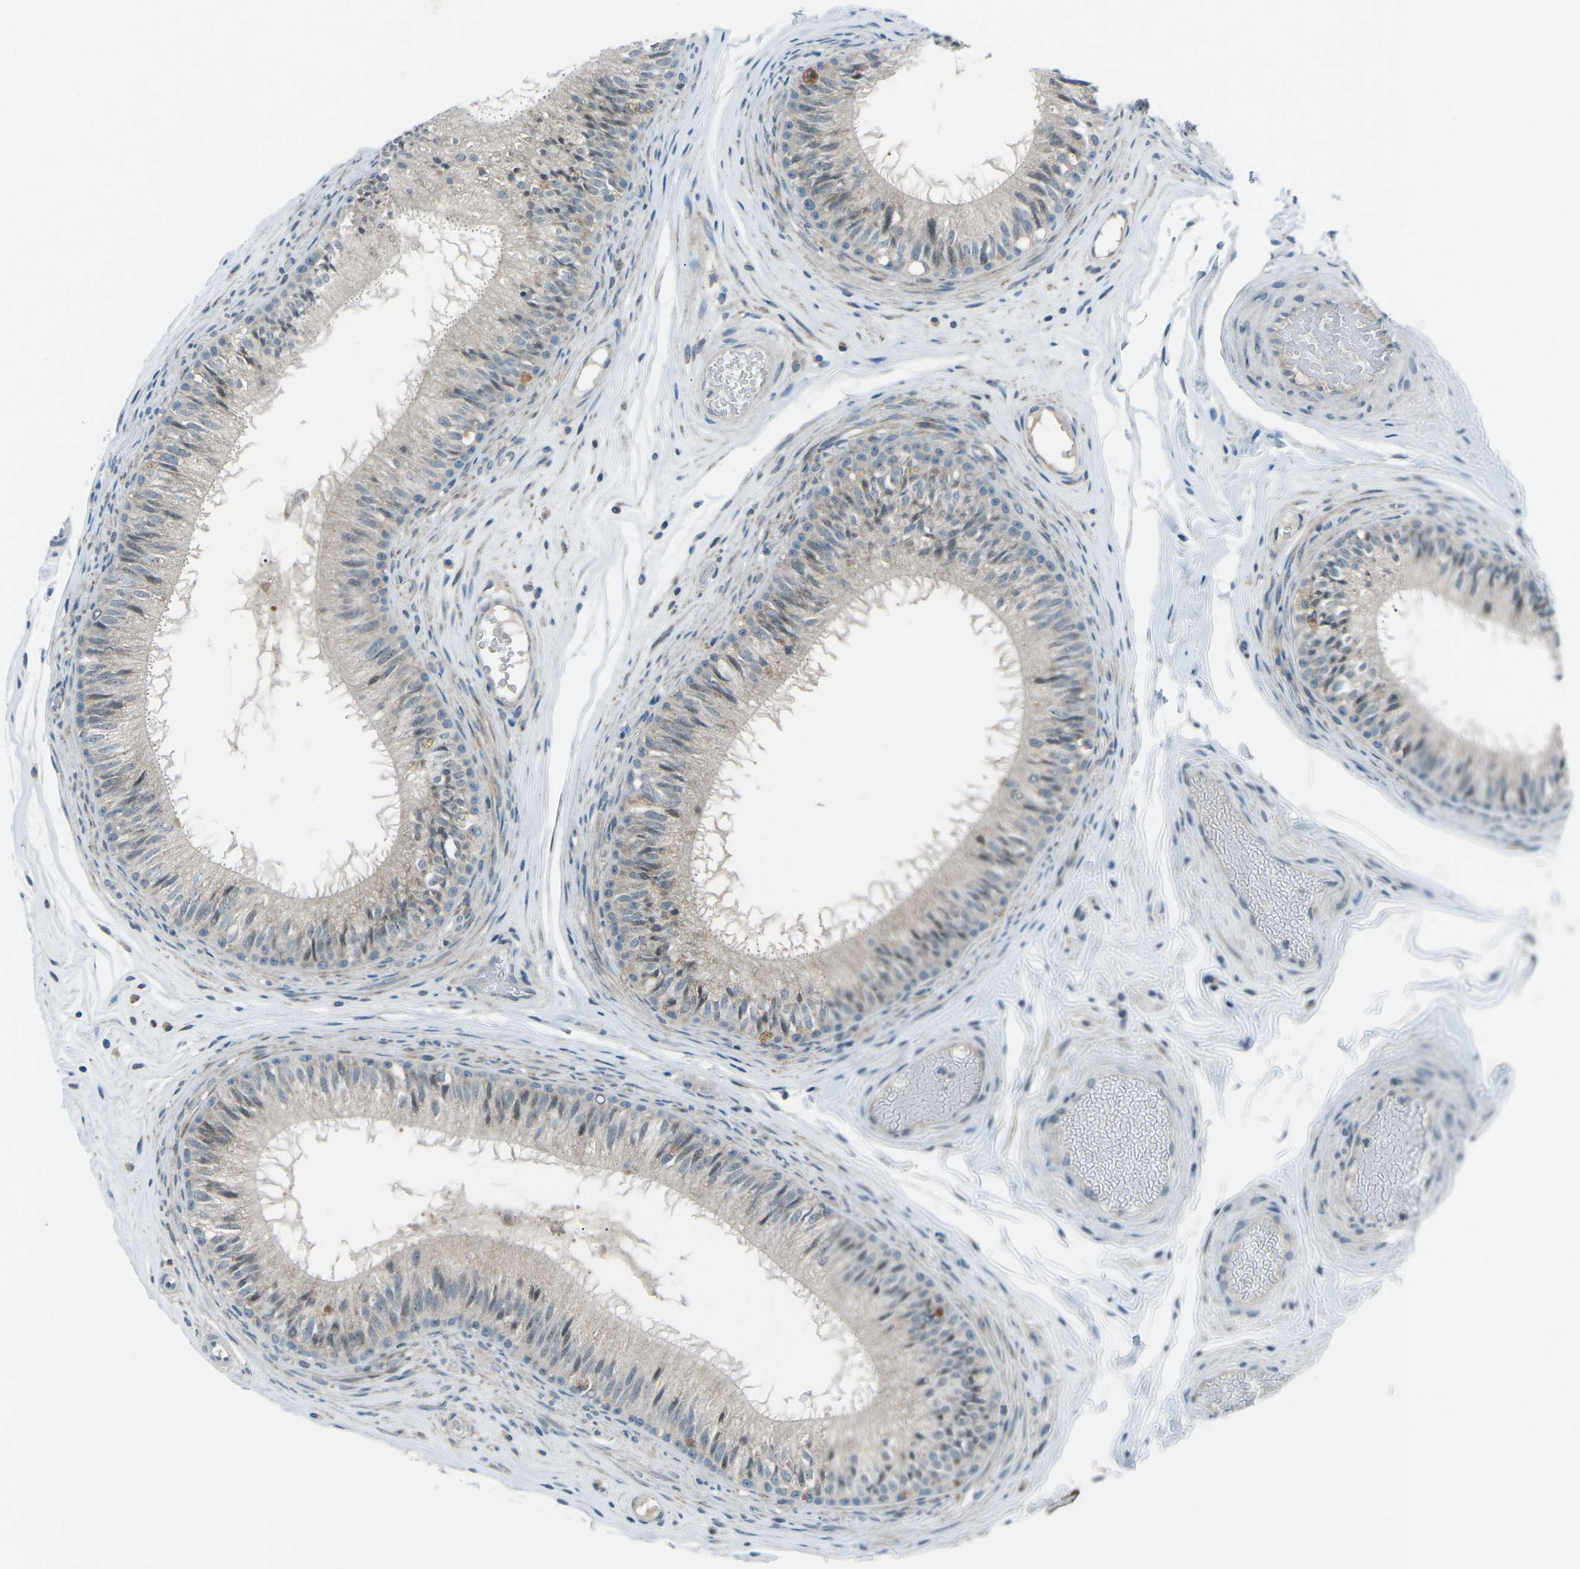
{"staining": {"intensity": "moderate", "quantity": "<25%", "location": "cytoplasmic/membranous,nuclear"}, "tissue": "epididymis", "cell_type": "Glandular cells", "image_type": "normal", "snomed": [{"axis": "morphology", "description": "Normal tissue, NOS"}, {"axis": "topography", "description": "Testis"}, {"axis": "topography", "description": "Epididymis"}], "caption": "Moderate cytoplasmic/membranous,nuclear protein staining is seen in about <25% of glandular cells in epididymis. The staining was performed using DAB to visualize the protein expression in brown, while the nuclei were stained in blue with hematoxylin (Magnification: 20x).", "gene": "PRKCA", "patient": {"sex": "male", "age": 36}}